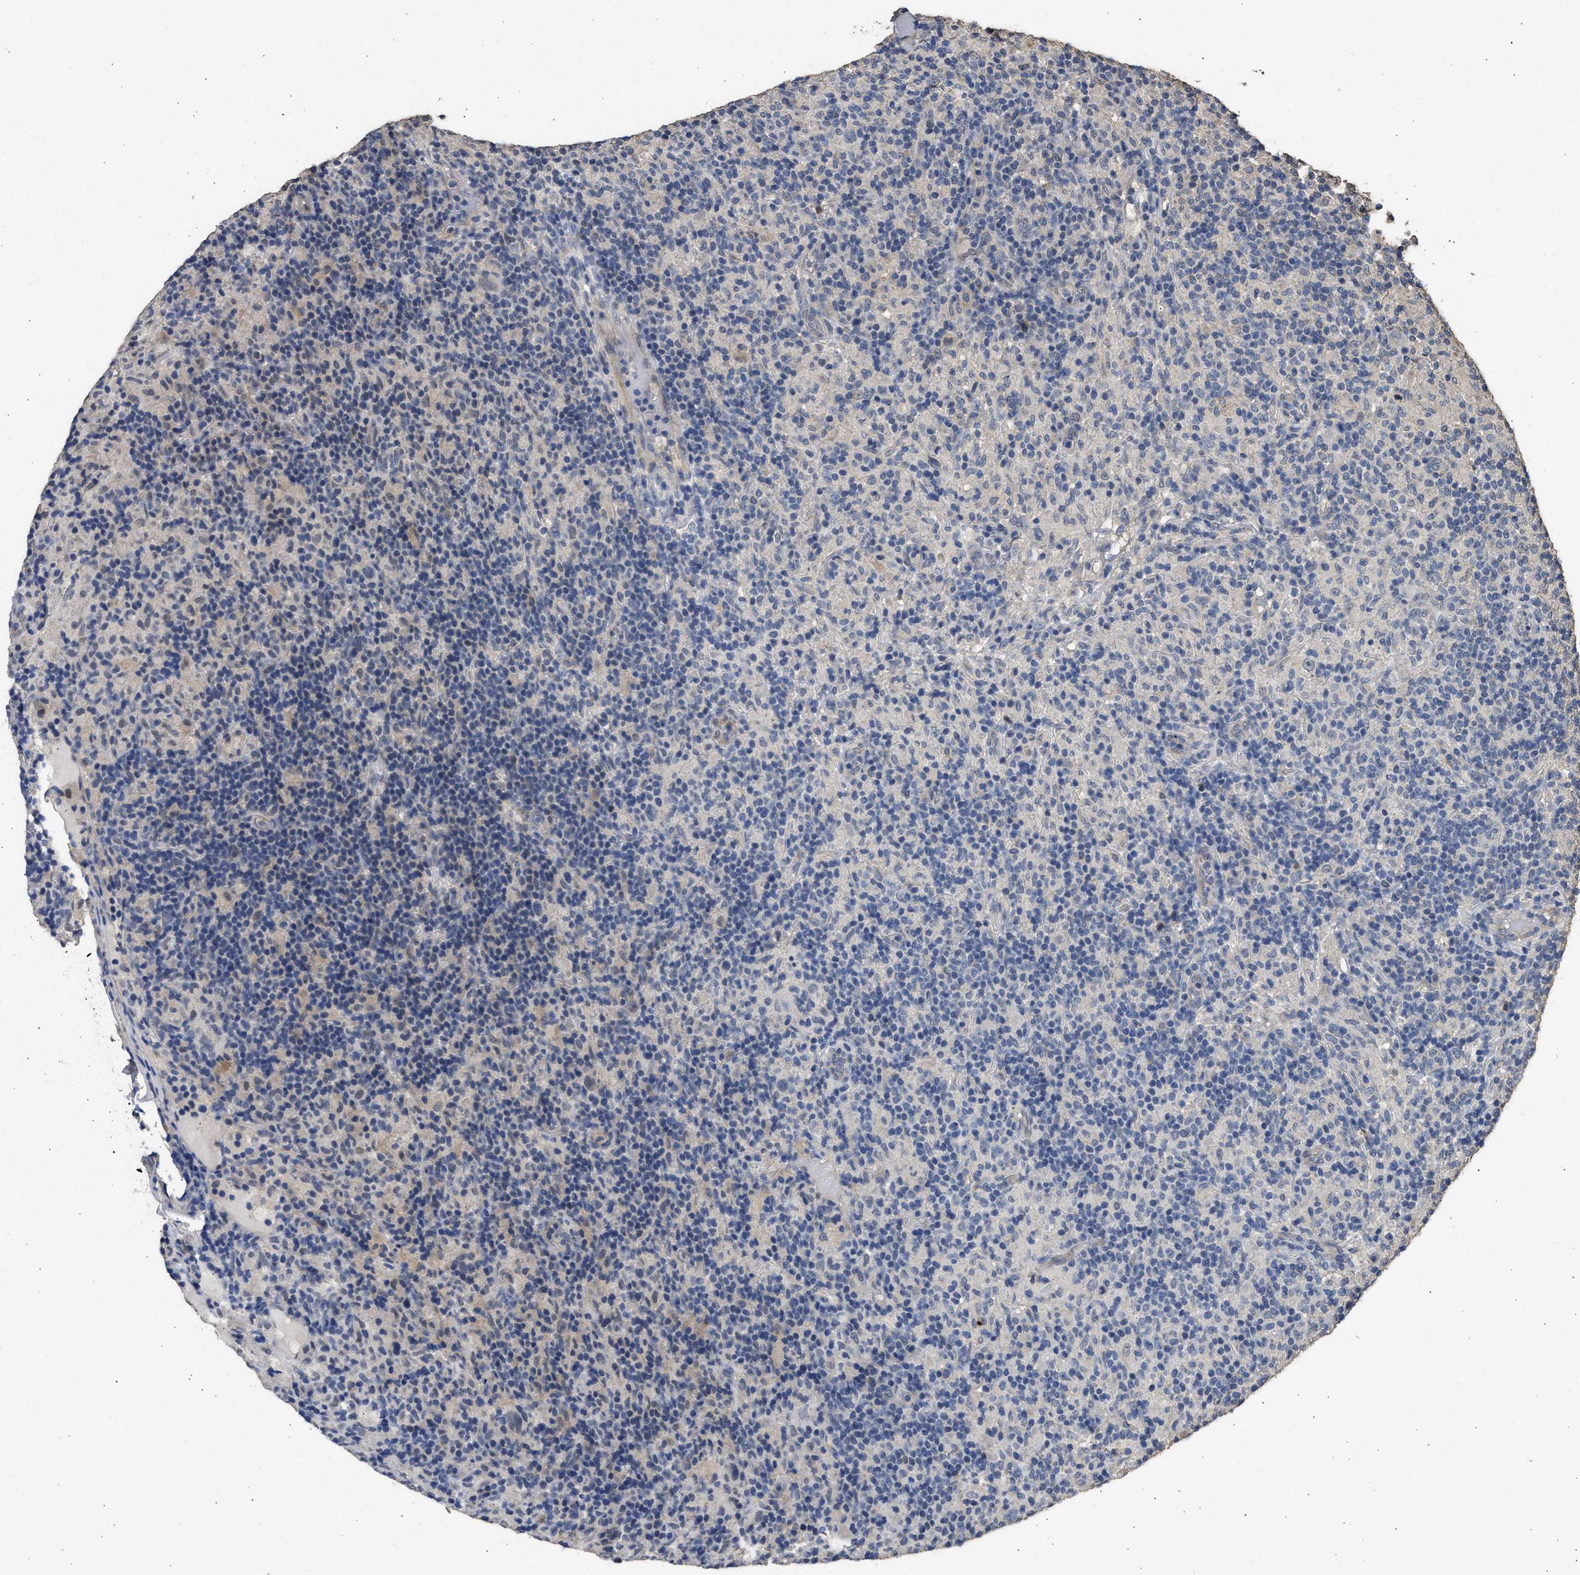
{"staining": {"intensity": "negative", "quantity": "none", "location": "none"}, "tissue": "lymphoma", "cell_type": "Tumor cells", "image_type": "cancer", "snomed": [{"axis": "morphology", "description": "Hodgkin's disease, NOS"}, {"axis": "topography", "description": "Lymph node"}], "caption": "Immunohistochemistry micrograph of neoplastic tissue: lymphoma stained with DAB (3,3'-diaminobenzidine) displays no significant protein expression in tumor cells.", "gene": "SPINT2", "patient": {"sex": "male", "age": 70}}